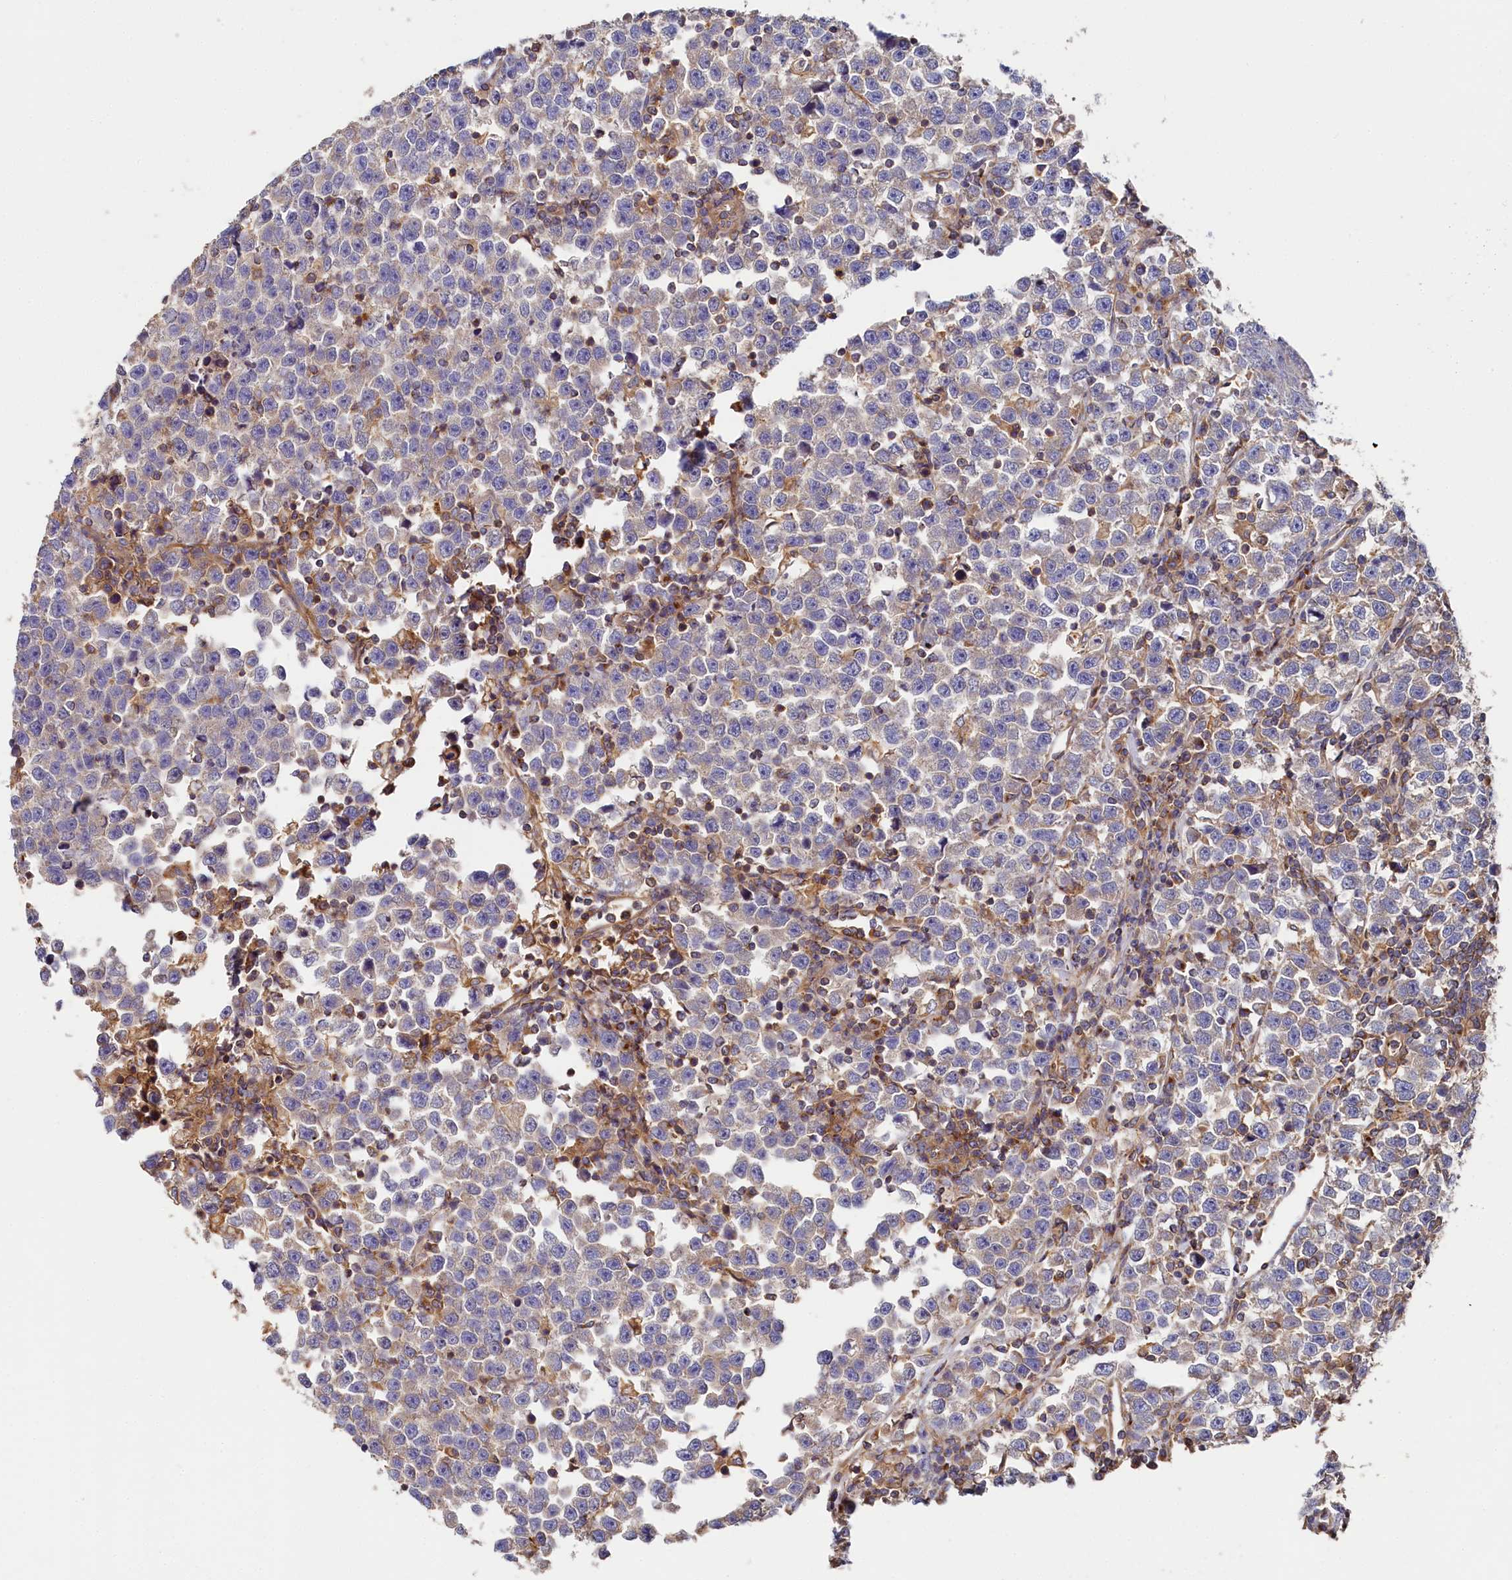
{"staining": {"intensity": "weak", "quantity": "<25%", "location": "cytoplasmic/membranous"}, "tissue": "testis cancer", "cell_type": "Tumor cells", "image_type": "cancer", "snomed": [{"axis": "morphology", "description": "Normal tissue, NOS"}, {"axis": "morphology", "description": "Seminoma, NOS"}, {"axis": "topography", "description": "Testis"}], "caption": "This is an immunohistochemistry photomicrograph of testis seminoma. There is no staining in tumor cells.", "gene": "PPIP5K1", "patient": {"sex": "male", "age": 43}}